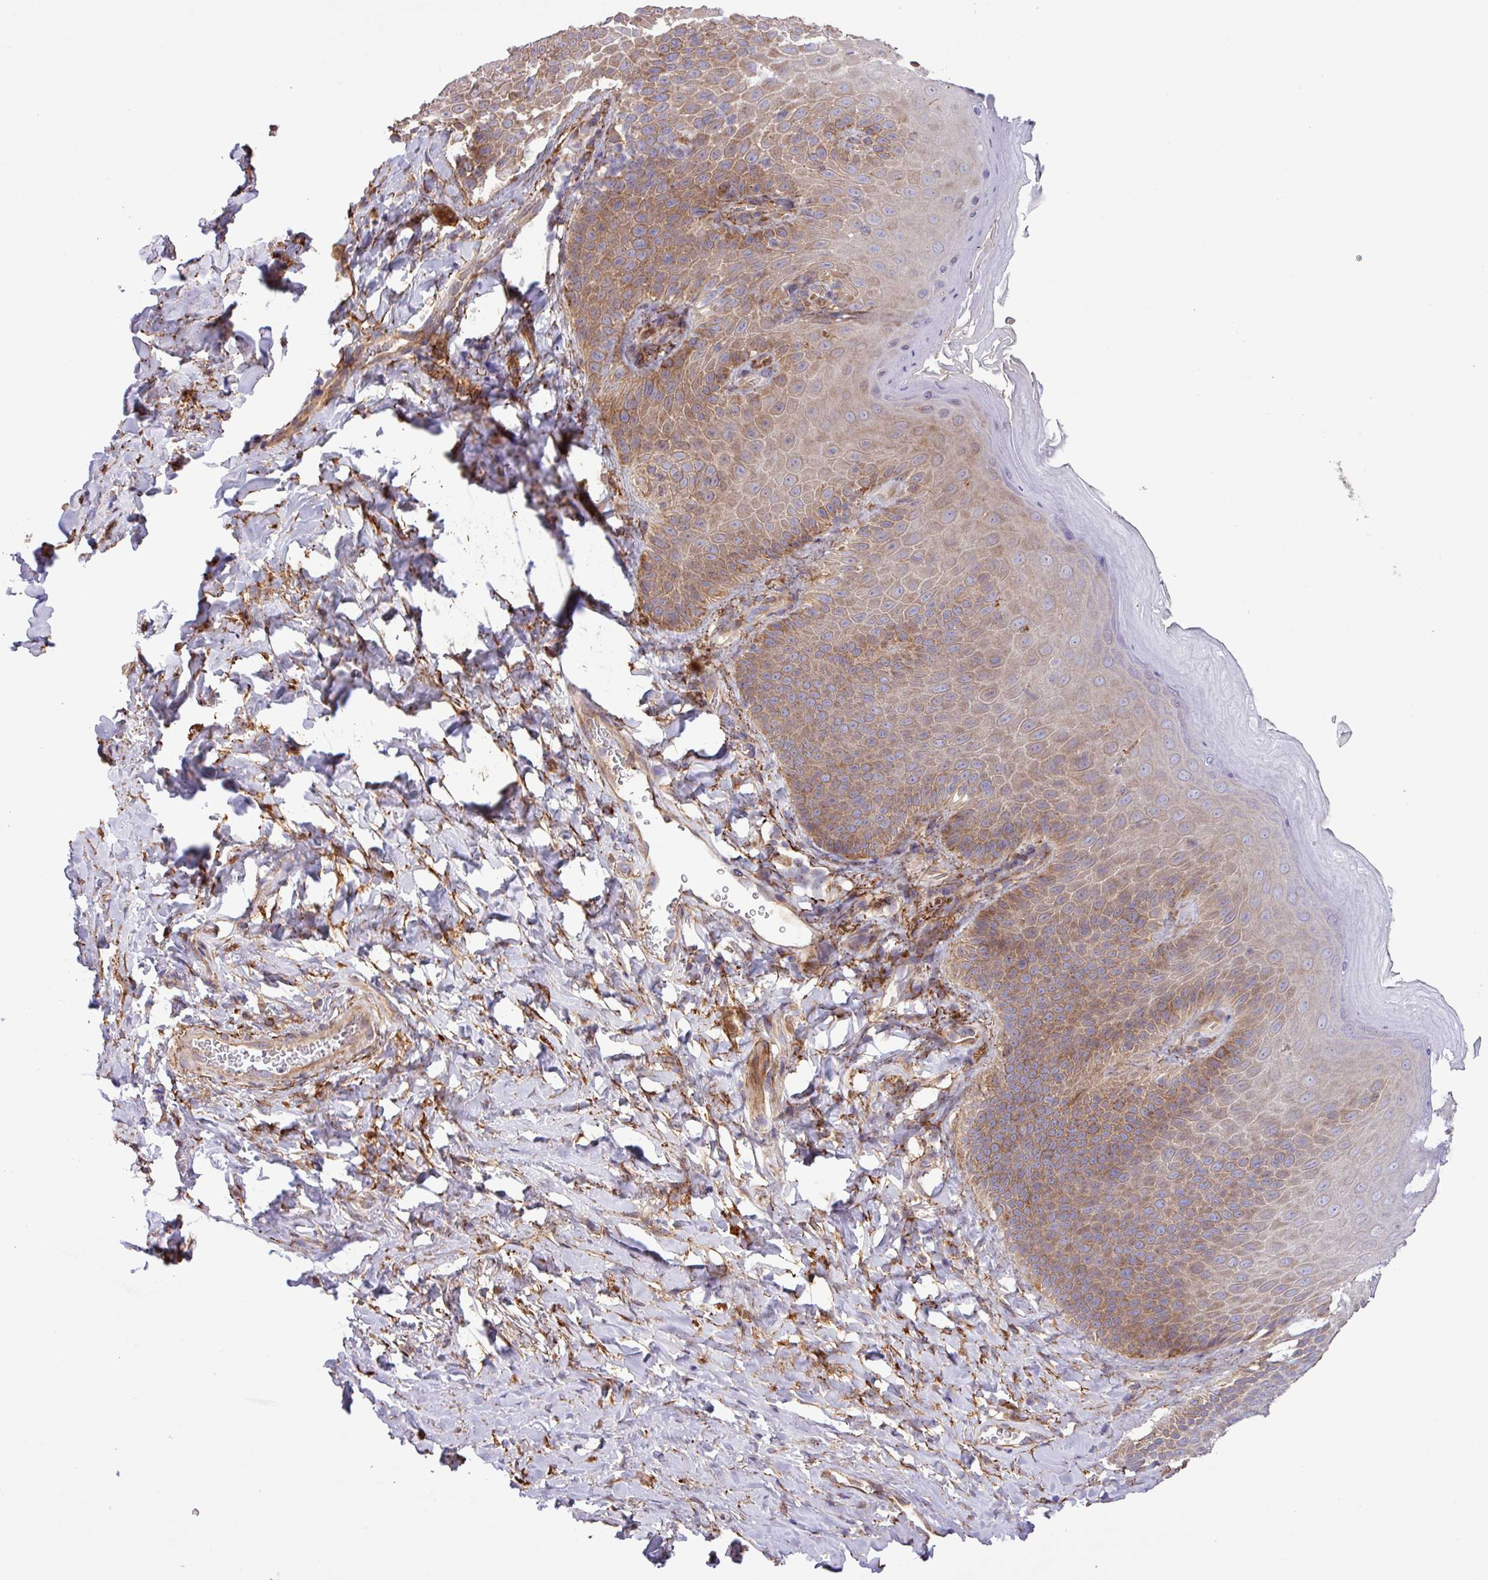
{"staining": {"intensity": "moderate", "quantity": ">75%", "location": "cytoplasmic/membranous"}, "tissue": "skin", "cell_type": "Epidermal cells", "image_type": "normal", "snomed": [{"axis": "morphology", "description": "Normal tissue, NOS"}, {"axis": "topography", "description": "Anal"}, {"axis": "topography", "description": "Peripheral nerve tissue"}], "caption": "Immunohistochemical staining of unremarkable human skin reveals medium levels of moderate cytoplasmic/membranous expression in about >75% of epidermal cells. Using DAB (3,3'-diaminobenzidine) (brown) and hematoxylin (blue) stains, captured at high magnification using brightfield microscopy.", "gene": "MEGF6", "patient": {"sex": "male", "age": 53}}